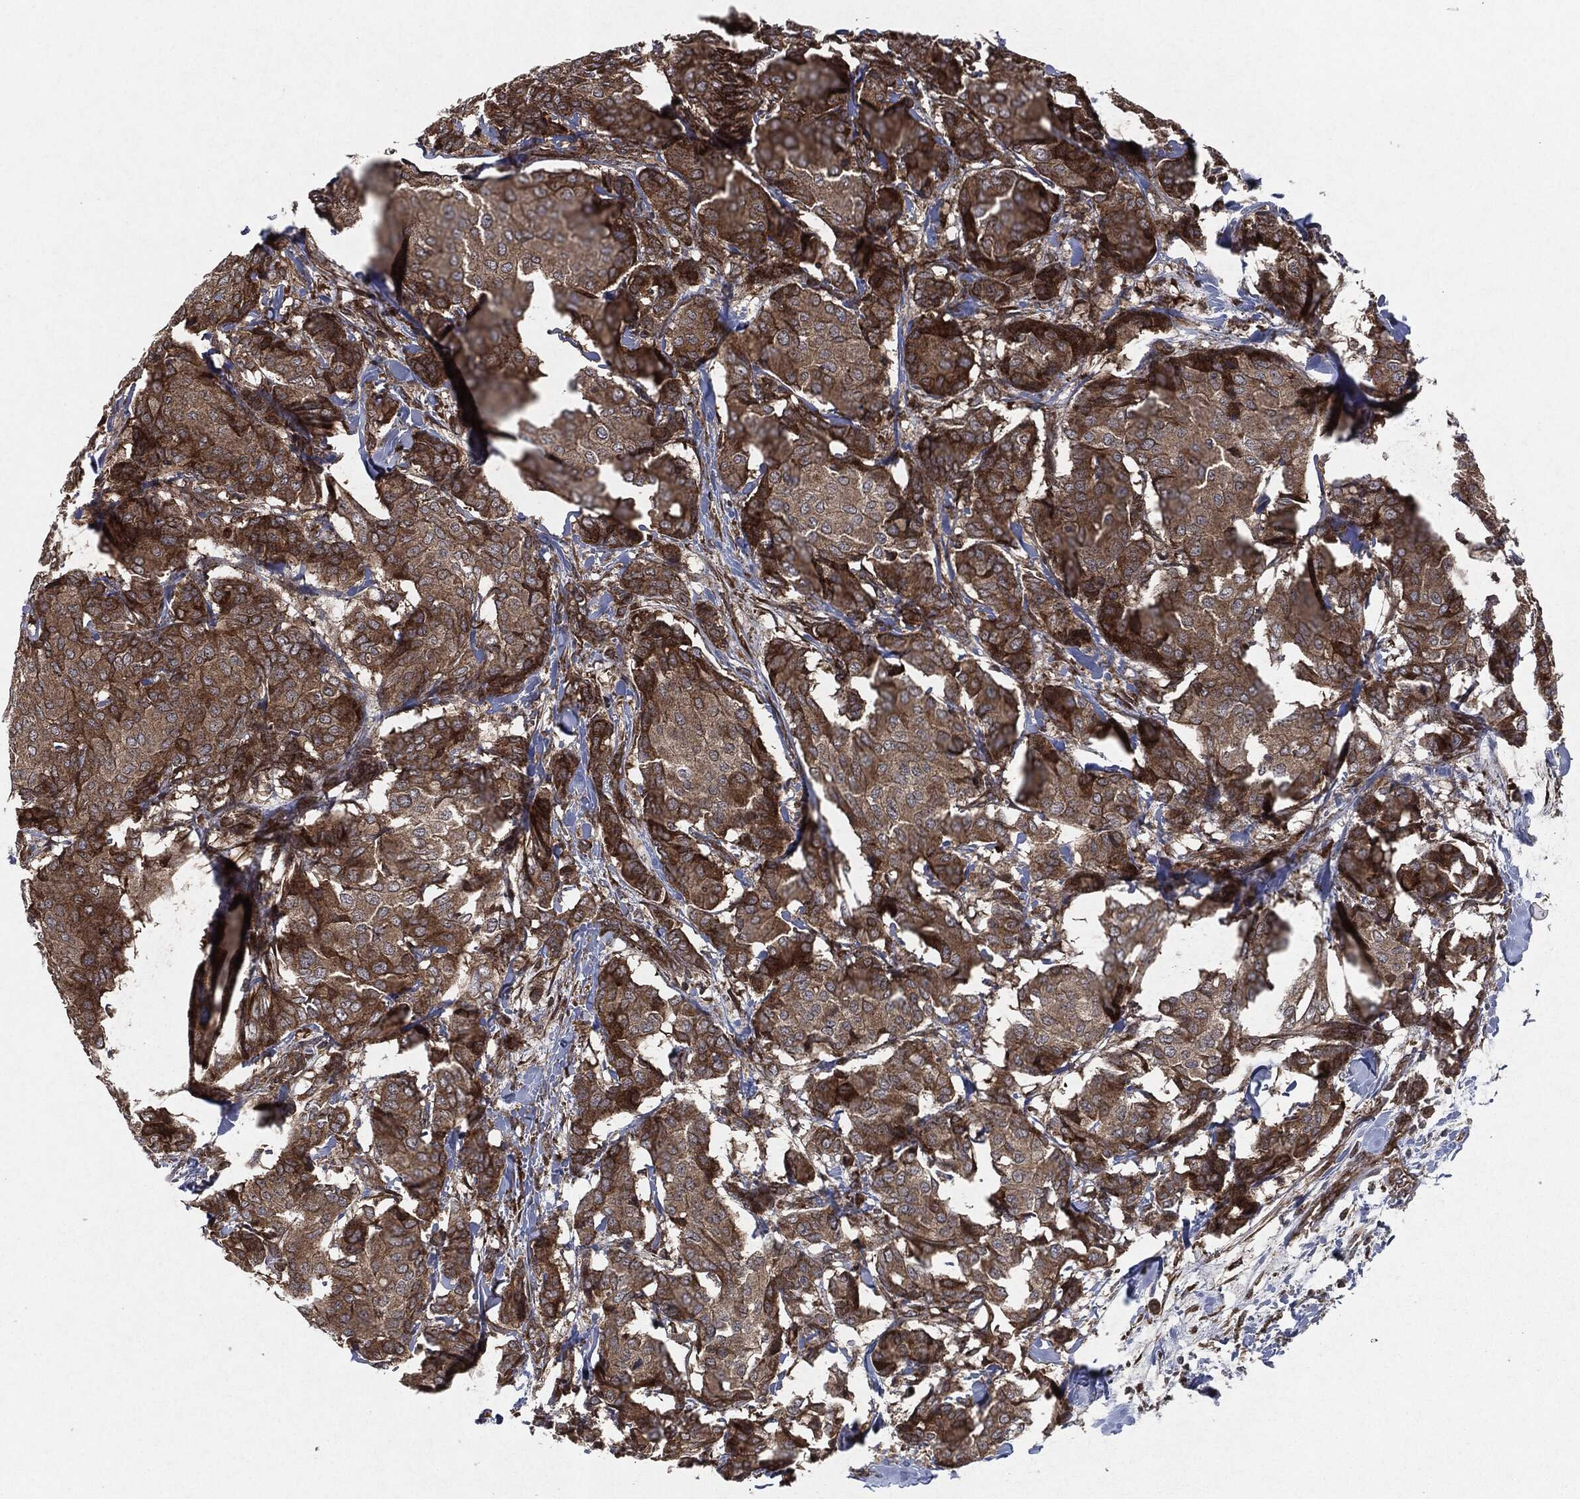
{"staining": {"intensity": "moderate", "quantity": ">75%", "location": "cytoplasmic/membranous"}, "tissue": "breast cancer", "cell_type": "Tumor cells", "image_type": "cancer", "snomed": [{"axis": "morphology", "description": "Duct carcinoma"}, {"axis": "topography", "description": "Breast"}], "caption": "IHC (DAB (3,3'-diaminobenzidine)) staining of intraductal carcinoma (breast) displays moderate cytoplasmic/membranous protein positivity in approximately >75% of tumor cells. The staining is performed using DAB (3,3'-diaminobenzidine) brown chromogen to label protein expression. The nuclei are counter-stained blue using hematoxylin.", "gene": "RAF1", "patient": {"sex": "female", "age": 75}}